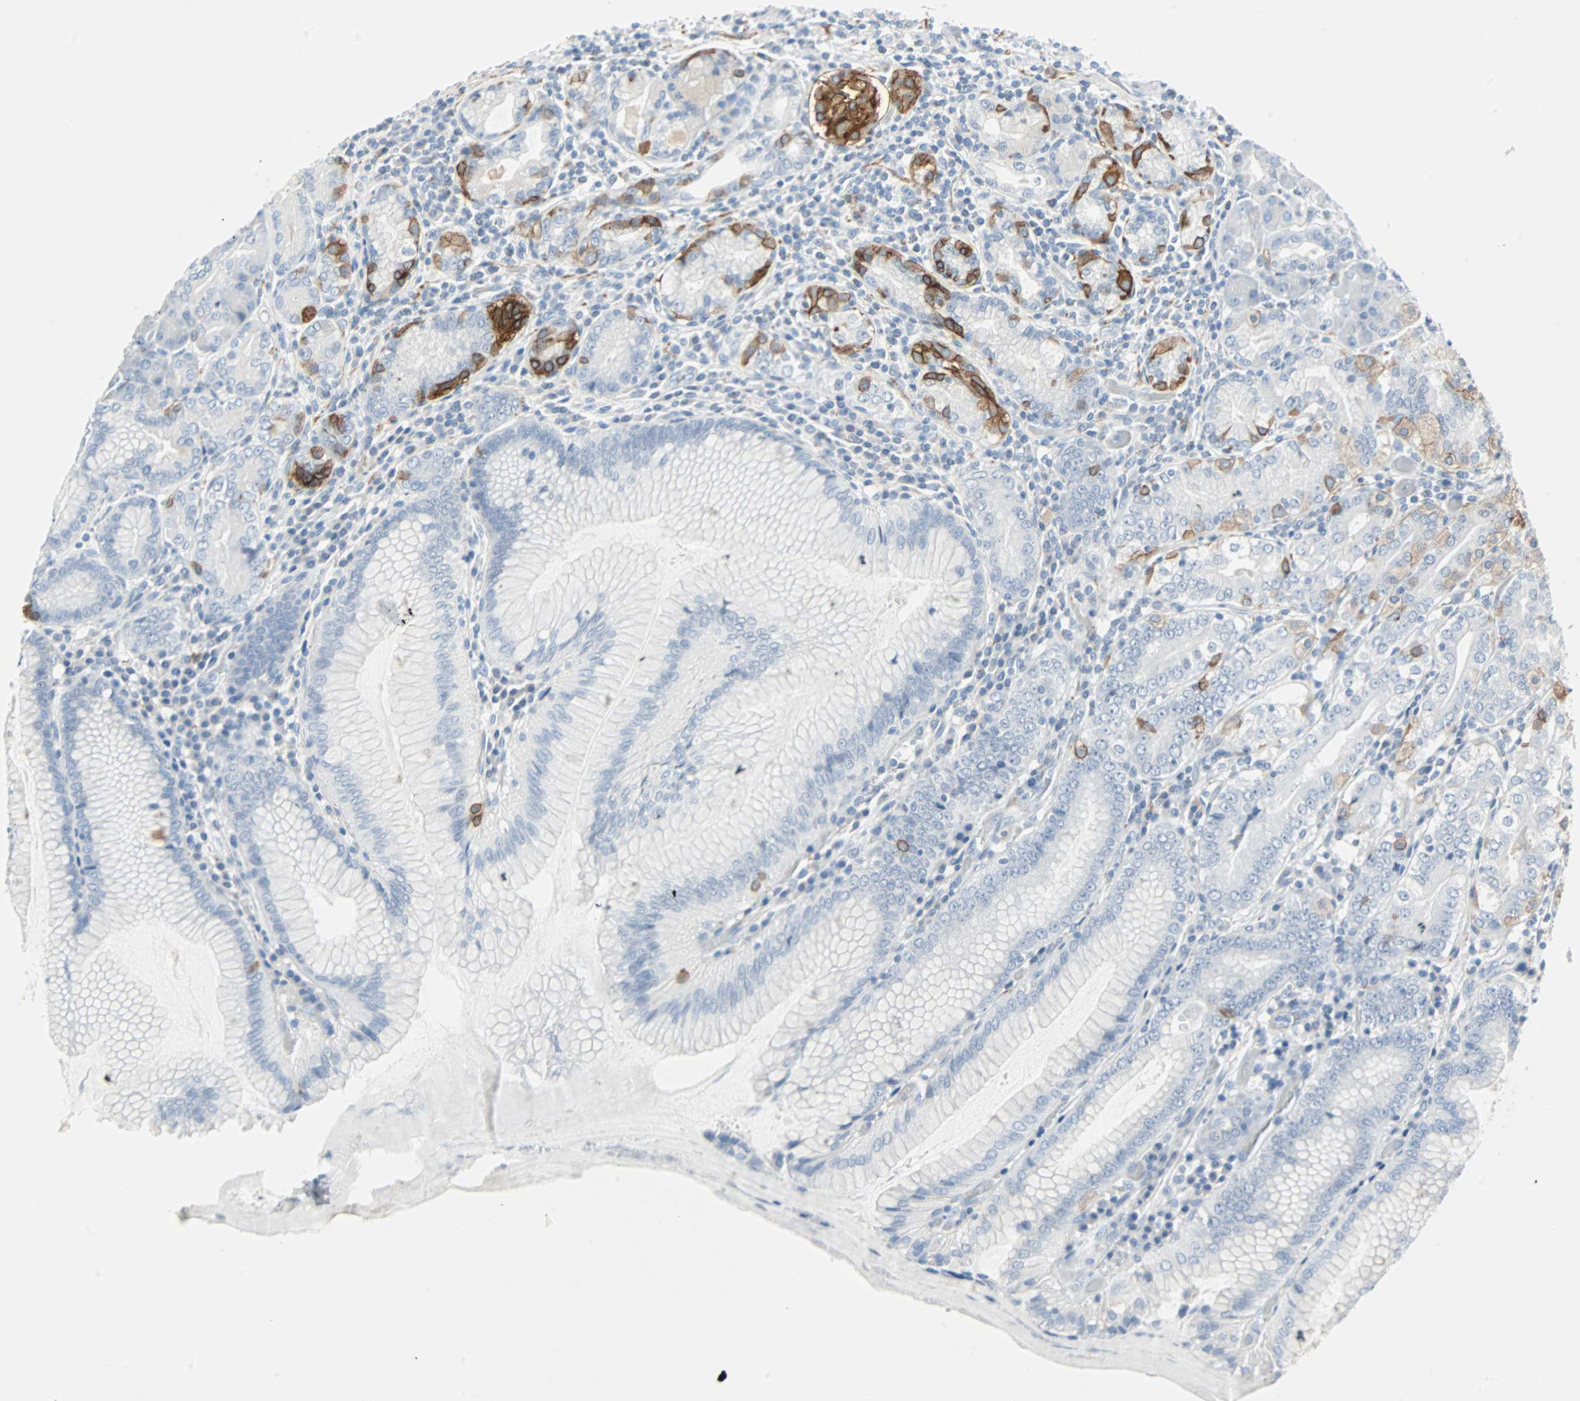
{"staining": {"intensity": "strong", "quantity": "<25%", "location": "cytoplasmic/membranous"}, "tissue": "stomach", "cell_type": "Glandular cells", "image_type": "normal", "snomed": [{"axis": "morphology", "description": "Normal tissue, NOS"}, {"axis": "topography", "description": "Stomach, lower"}], "caption": "Immunohistochemical staining of unremarkable human stomach shows strong cytoplasmic/membranous protein expression in about <25% of glandular cells.", "gene": "STX1A", "patient": {"sex": "female", "age": 76}}